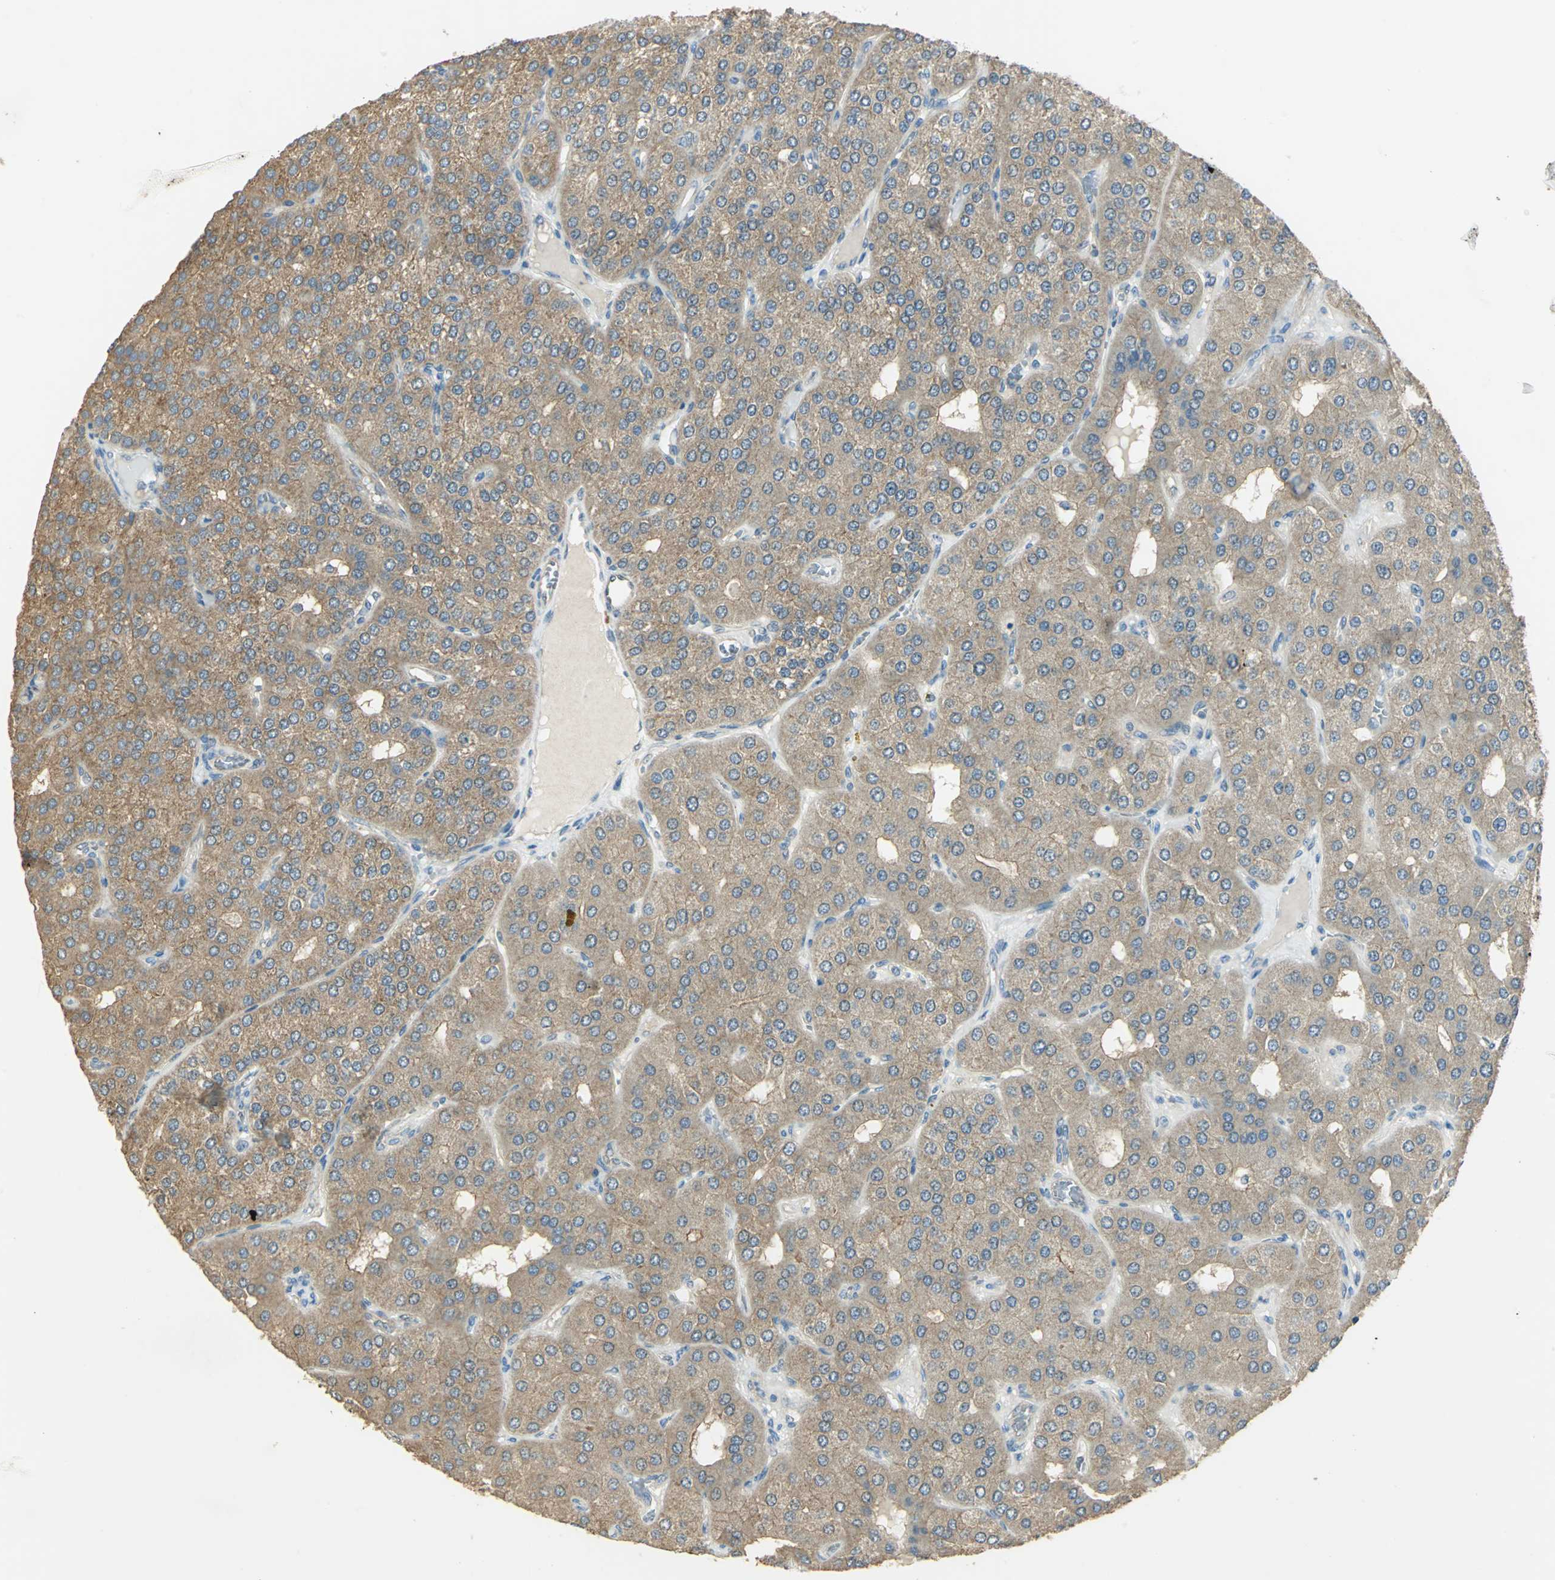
{"staining": {"intensity": "moderate", "quantity": ">75%", "location": "cytoplasmic/membranous"}, "tissue": "parathyroid gland", "cell_type": "Glandular cells", "image_type": "normal", "snomed": [{"axis": "morphology", "description": "Normal tissue, NOS"}, {"axis": "morphology", "description": "Adenoma, NOS"}, {"axis": "topography", "description": "Parathyroid gland"}], "caption": "IHC (DAB) staining of normal parathyroid gland reveals moderate cytoplasmic/membranous protein staining in approximately >75% of glandular cells.", "gene": "SHC2", "patient": {"sex": "female", "age": 86}}